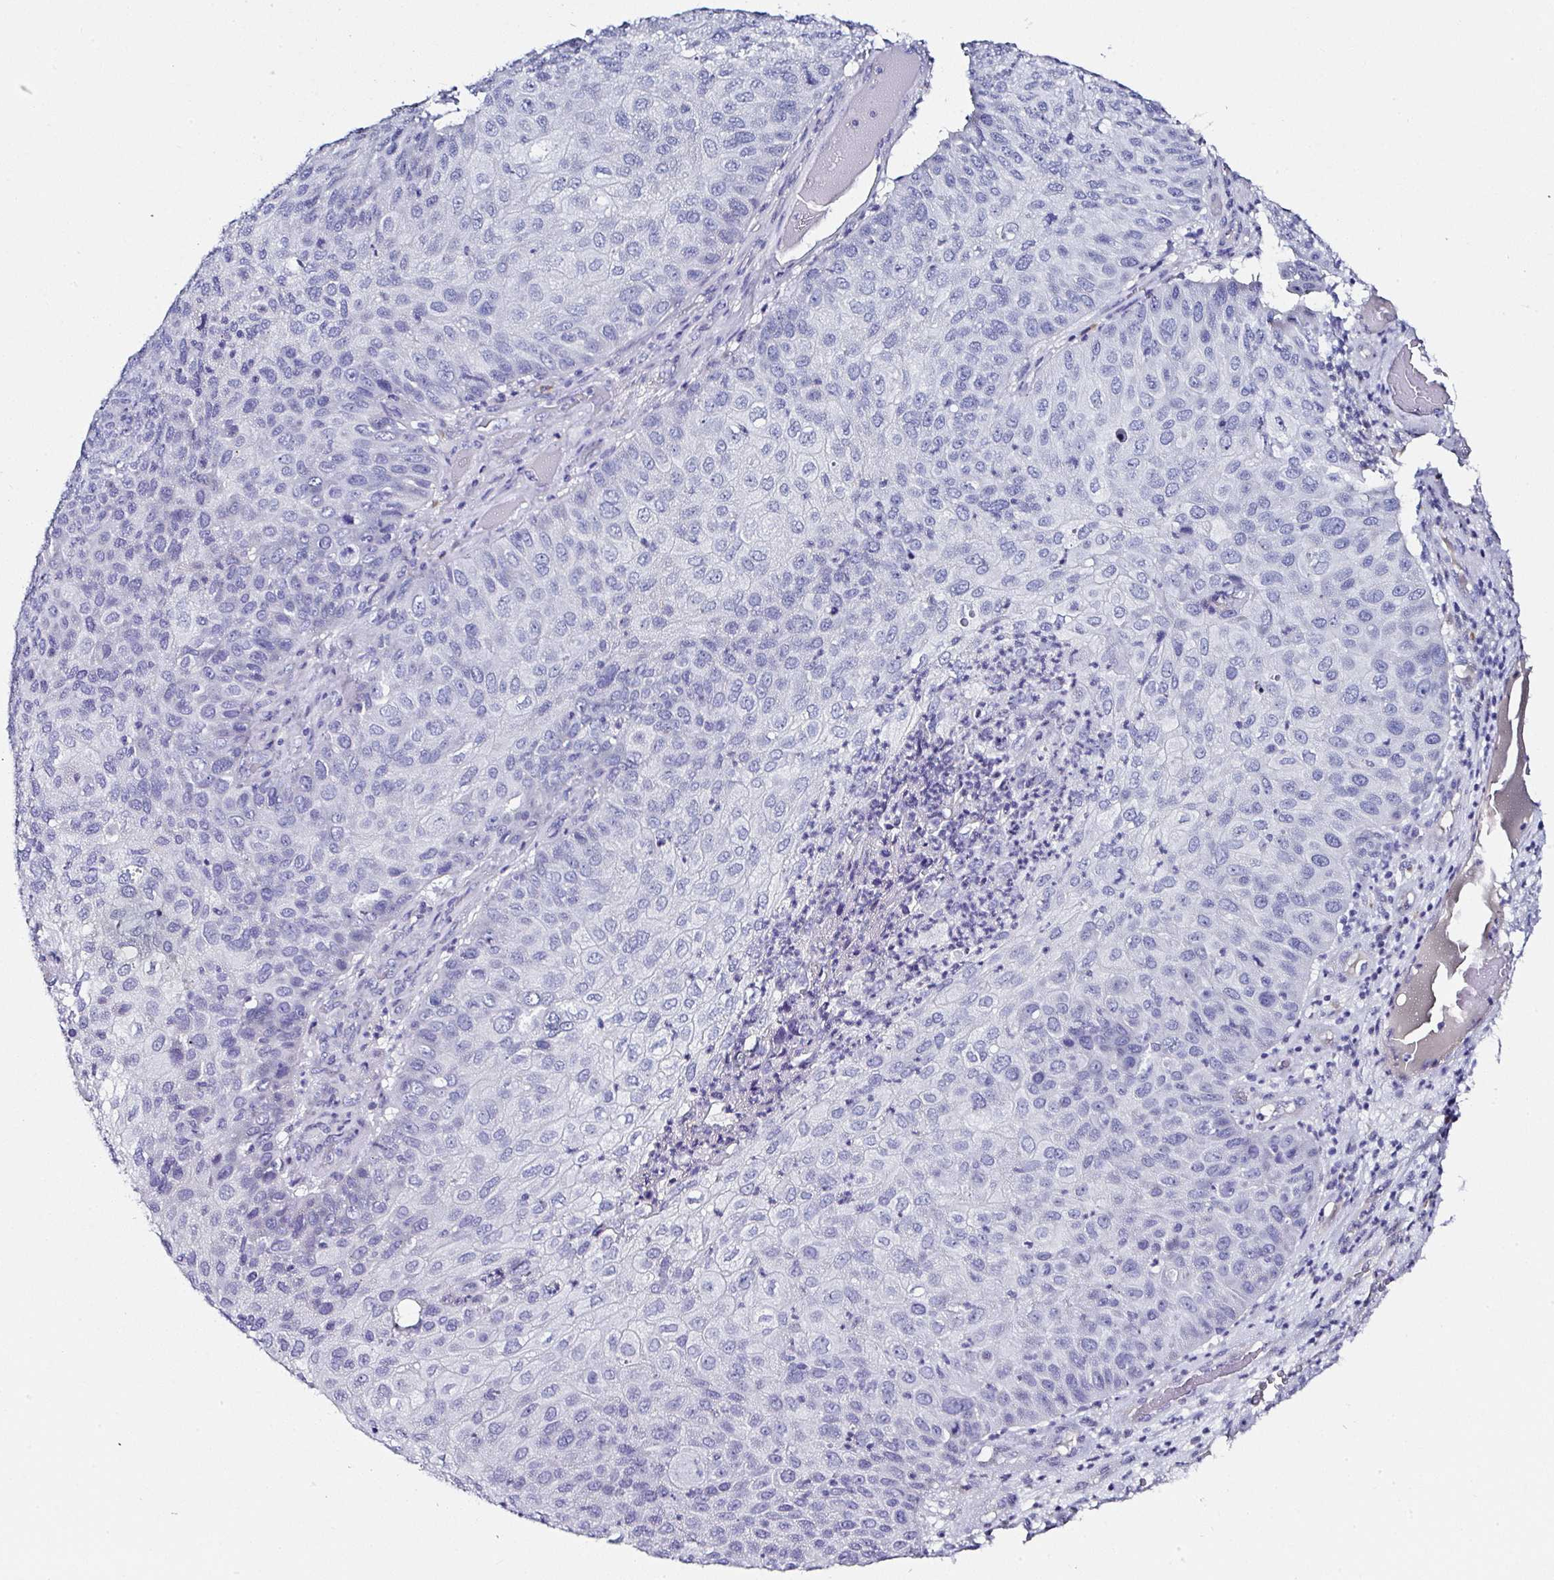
{"staining": {"intensity": "negative", "quantity": "none", "location": "none"}, "tissue": "skin cancer", "cell_type": "Tumor cells", "image_type": "cancer", "snomed": [{"axis": "morphology", "description": "Squamous cell carcinoma, NOS"}, {"axis": "topography", "description": "Skin"}], "caption": "The IHC image has no significant expression in tumor cells of squamous cell carcinoma (skin) tissue.", "gene": "PPFIA4", "patient": {"sex": "male", "age": 87}}